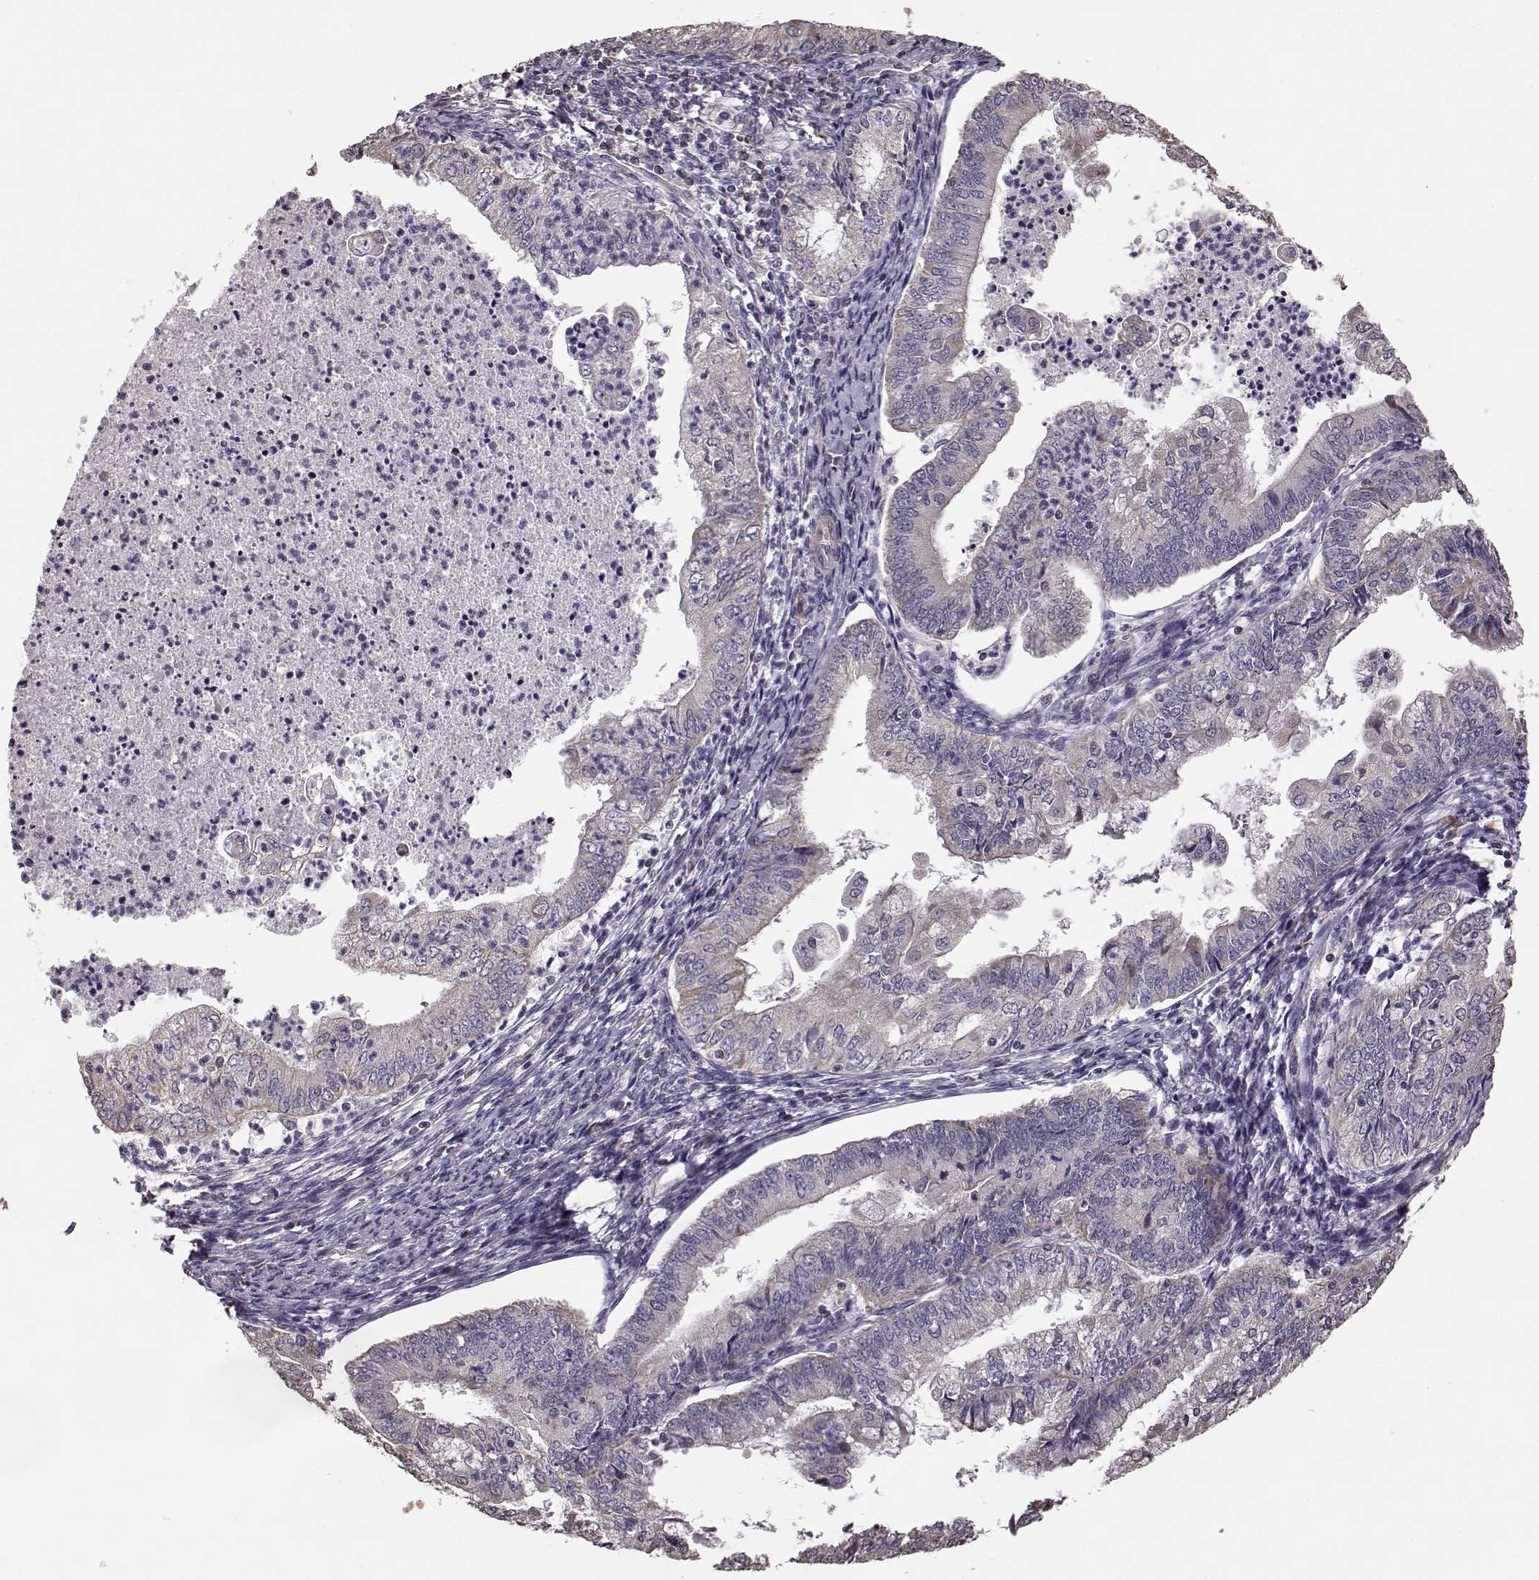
{"staining": {"intensity": "negative", "quantity": "none", "location": "none"}, "tissue": "endometrial cancer", "cell_type": "Tumor cells", "image_type": "cancer", "snomed": [{"axis": "morphology", "description": "Adenocarcinoma, NOS"}, {"axis": "topography", "description": "Endometrium"}], "caption": "Adenocarcinoma (endometrial) stained for a protein using IHC shows no expression tumor cells.", "gene": "BACH2", "patient": {"sex": "female", "age": 55}}